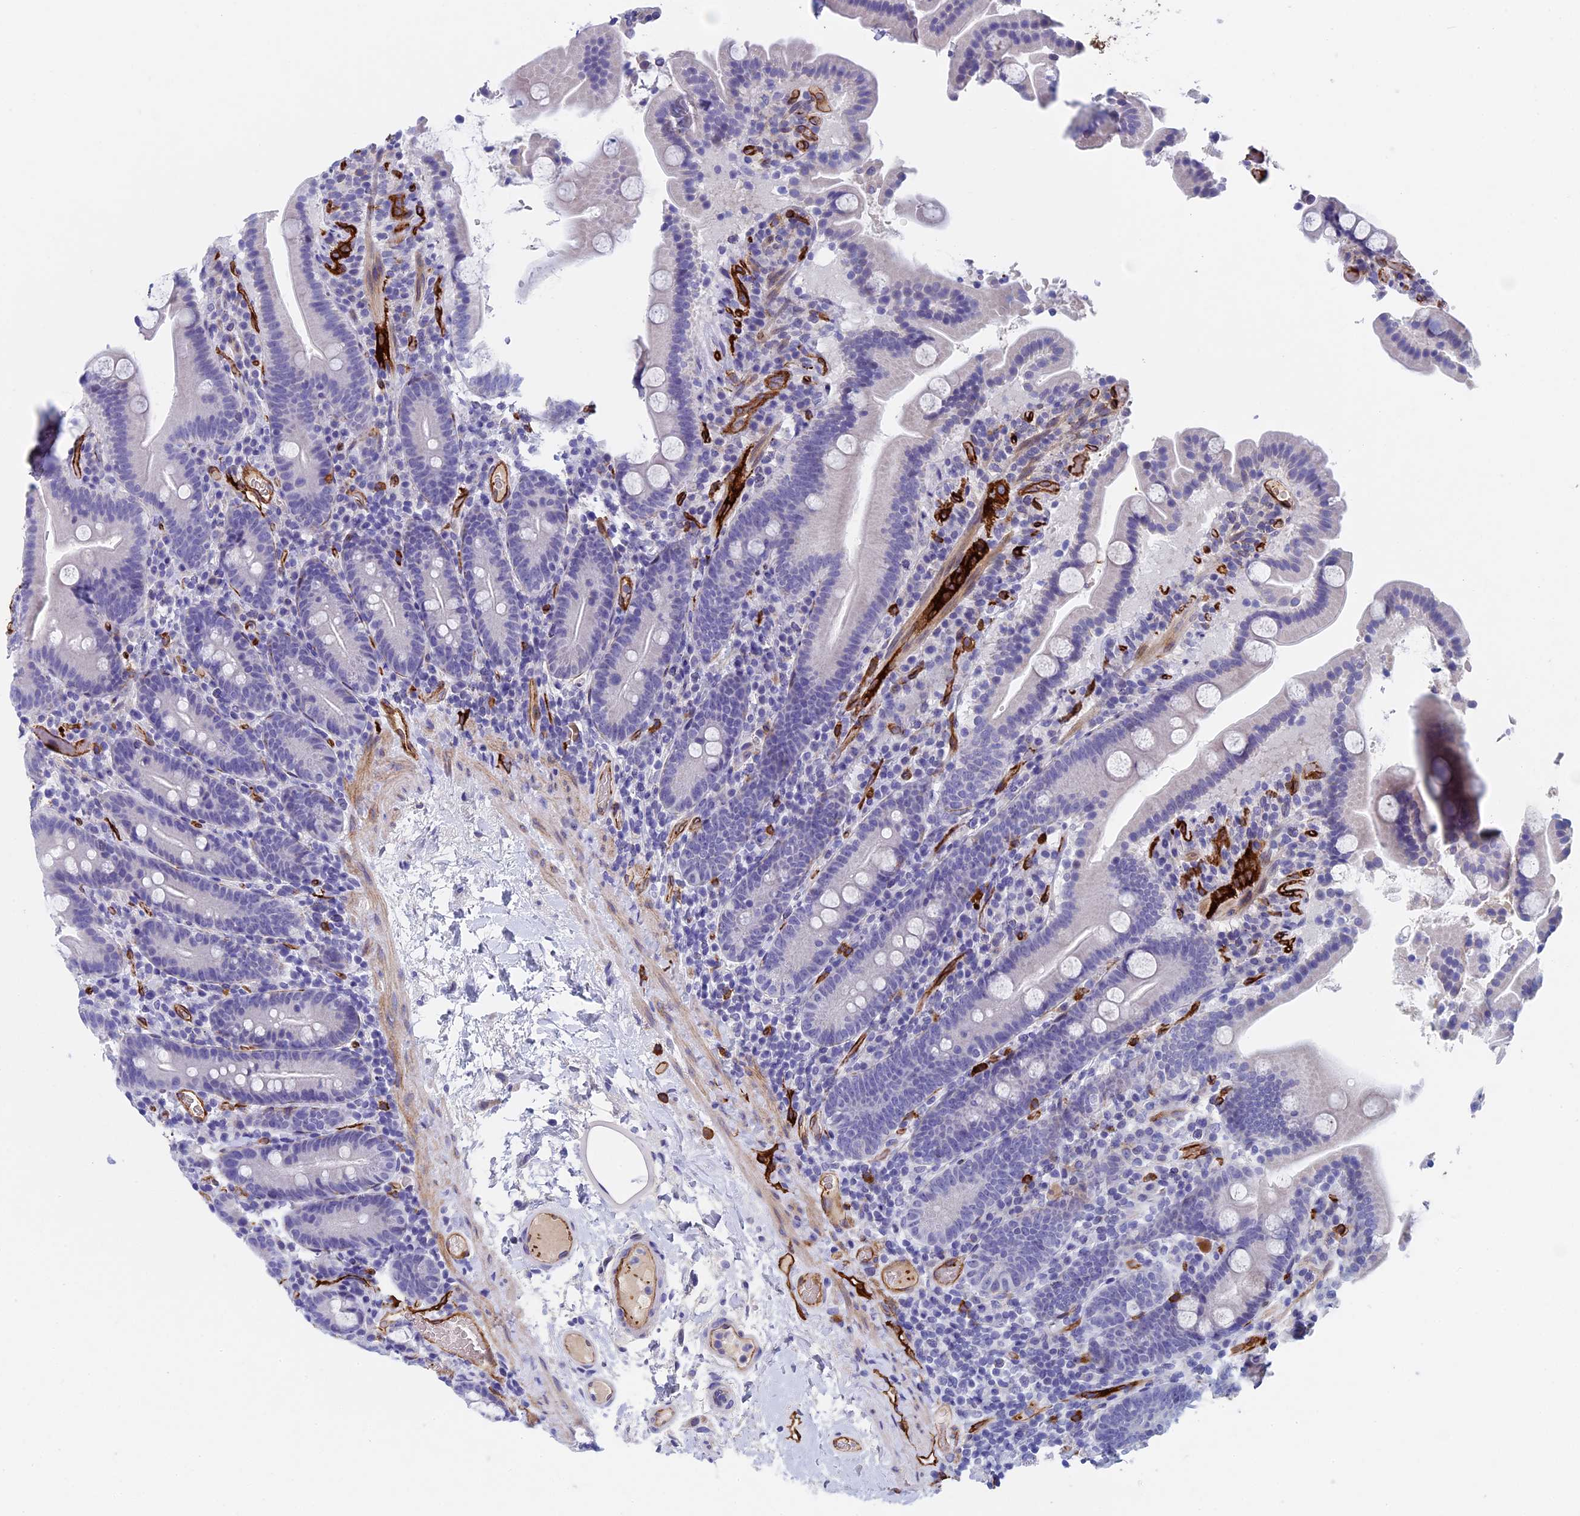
{"staining": {"intensity": "negative", "quantity": "none", "location": "none"}, "tissue": "duodenum", "cell_type": "Glandular cells", "image_type": "normal", "snomed": [{"axis": "morphology", "description": "Normal tissue, NOS"}, {"axis": "topography", "description": "Duodenum"}], "caption": "Human duodenum stained for a protein using IHC reveals no expression in glandular cells.", "gene": "INSYN1", "patient": {"sex": "male", "age": 55}}